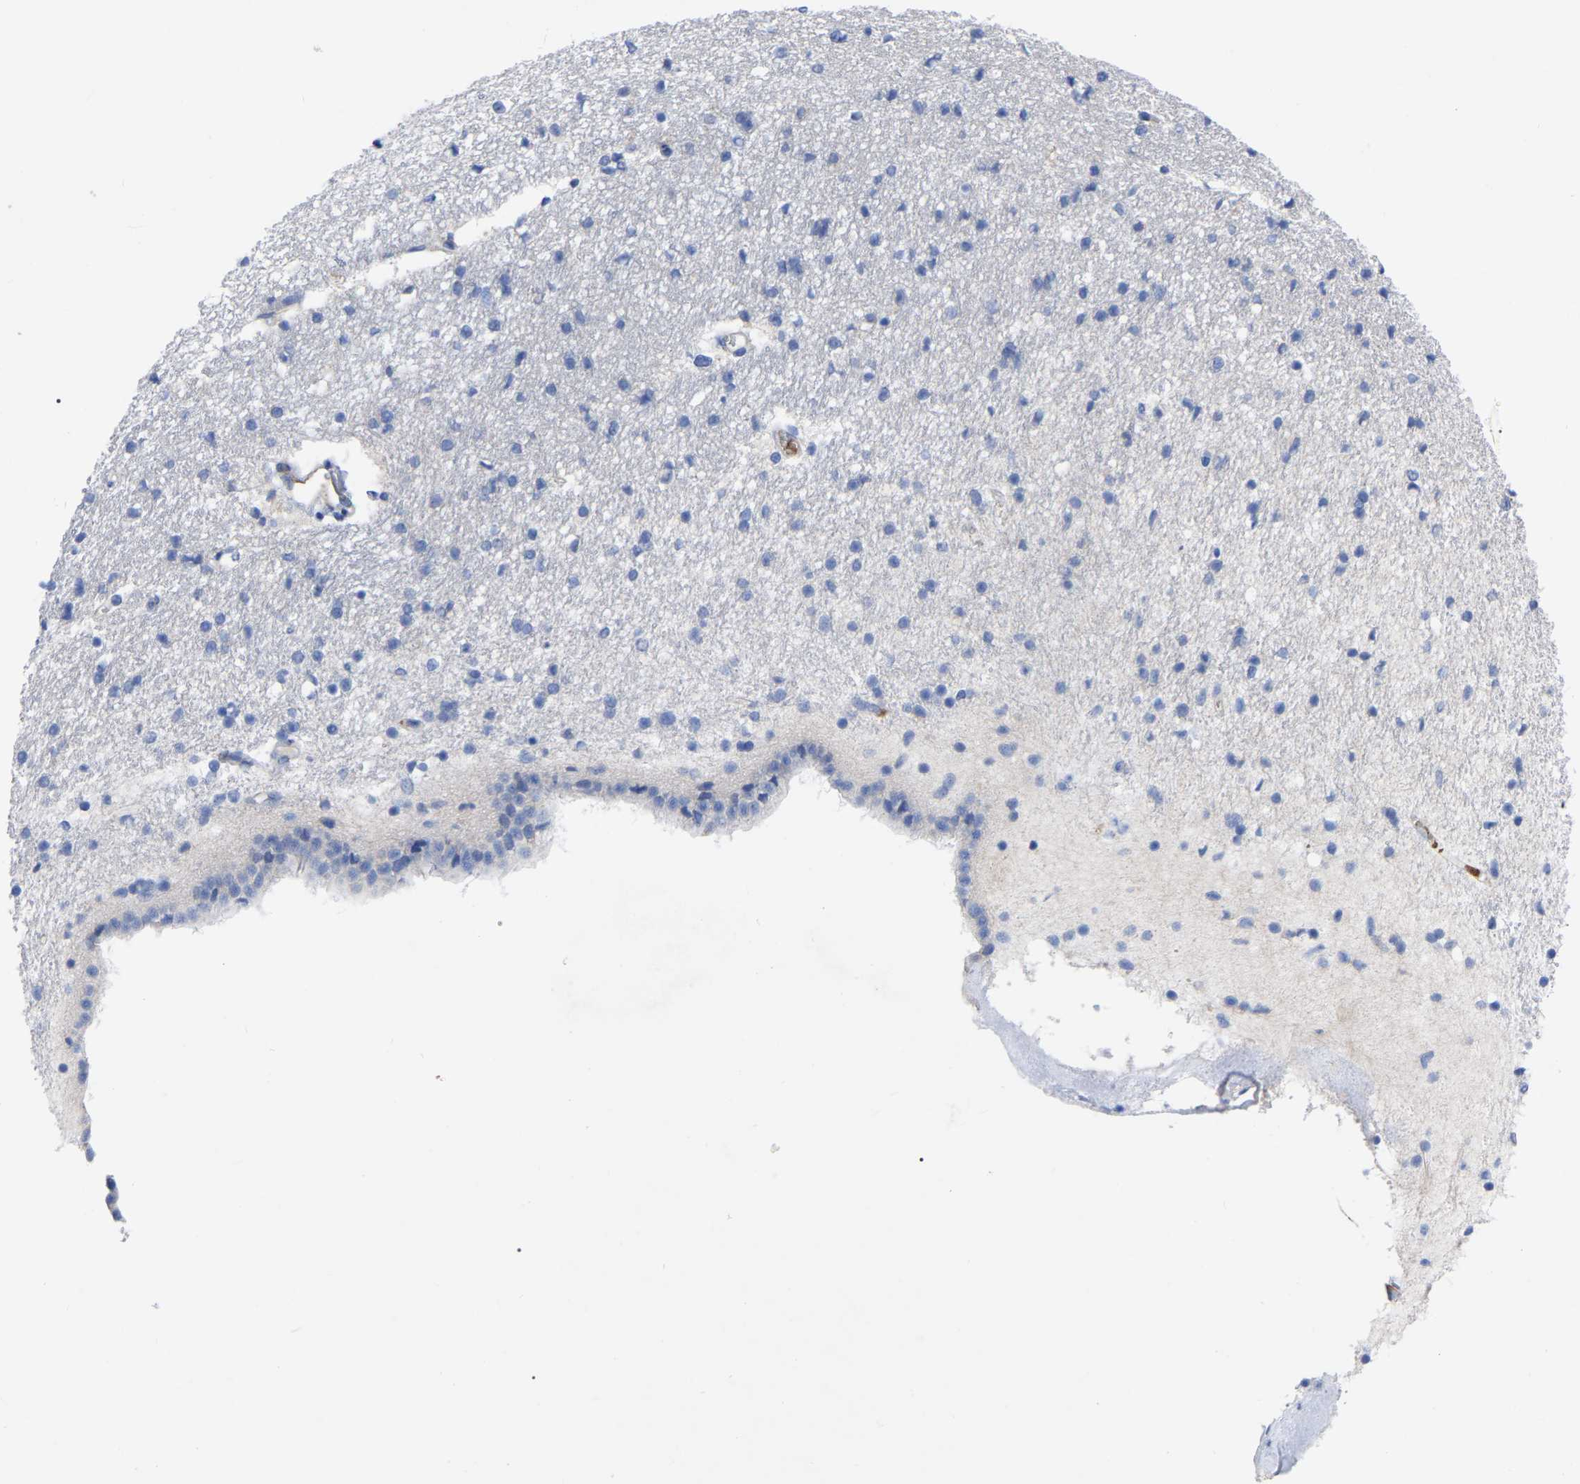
{"staining": {"intensity": "negative", "quantity": "none", "location": "none"}, "tissue": "caudate", "cell_type": "Glial cells", "image_type": "normal", "snomed": [{"axis": "morphology", "description": "Normal tissue, NOS"}, {"axis": "topography", "description": "Lateral ventricle wall"}], "caption": "The histopathology image exhibits no staining of glial cells in benign caudate. Brightfield microscopy of immunohistochemistry stained with DAB (brown) and hematoxylin (blue), captured at high magnification.", "gene": "GDF3", "patient": {"sex": "male", "age": 45}}